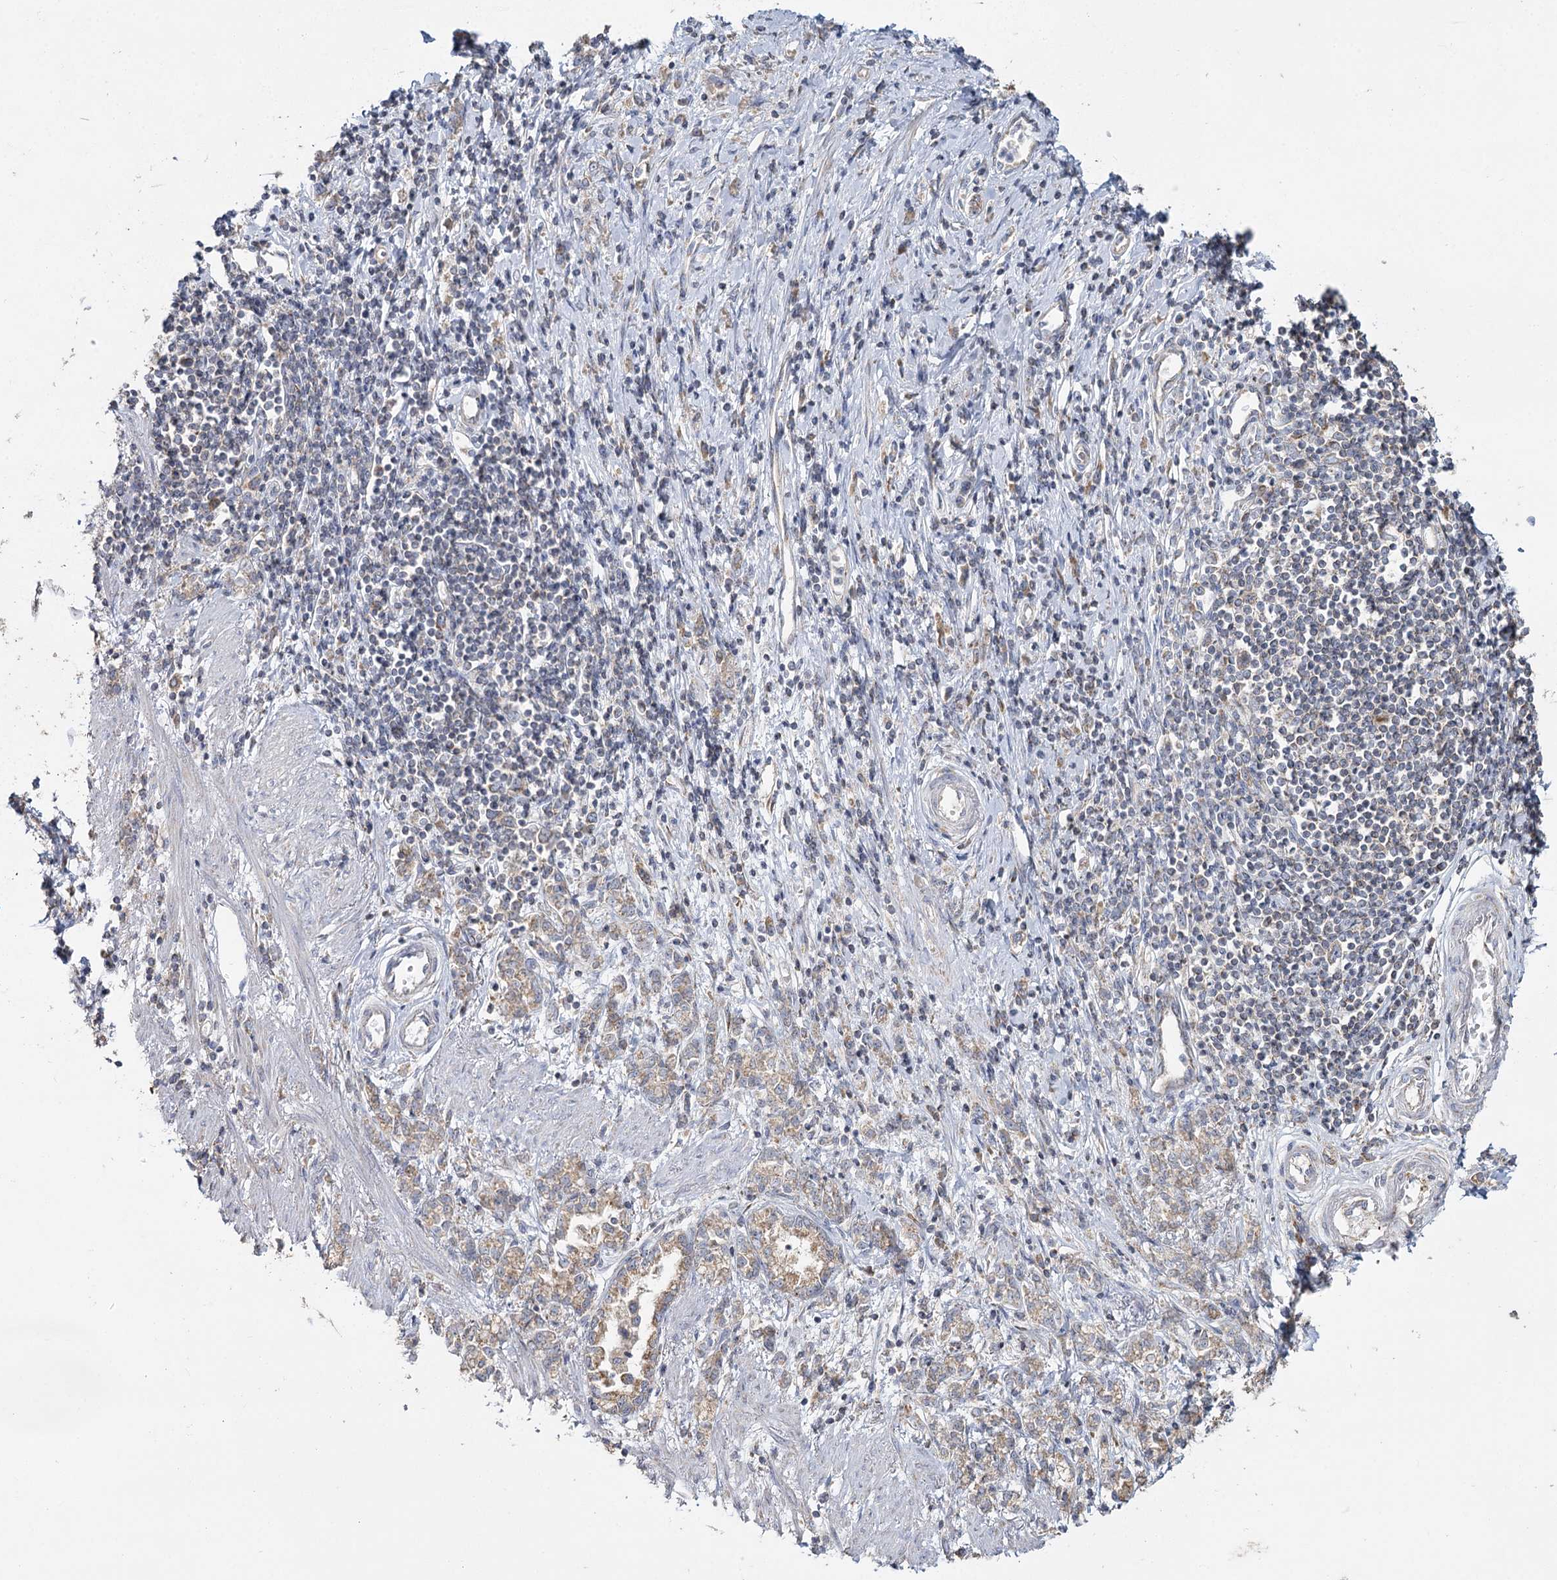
{"staining": {"intensity": "moderate", "quantity": ">75%", "location": "cytoplasmic/membranous"}, "tissue": "stomach cancer", "cell_type": "Tumor cells", "image_type": "cancer", "snomed": [{"axis": "morphology", "description": "Adenocarcinoma, NOS"}, {"axis": "topography", "description": "Stomach"}], "caption": "The immunohistochemical stain highlights moderate cytoplasmic/membranous expression in tumor cells of stomach adenocarcinoma tissue.", "gene": "ACOX2", "patient": {"sex": "female", "age": 76}}